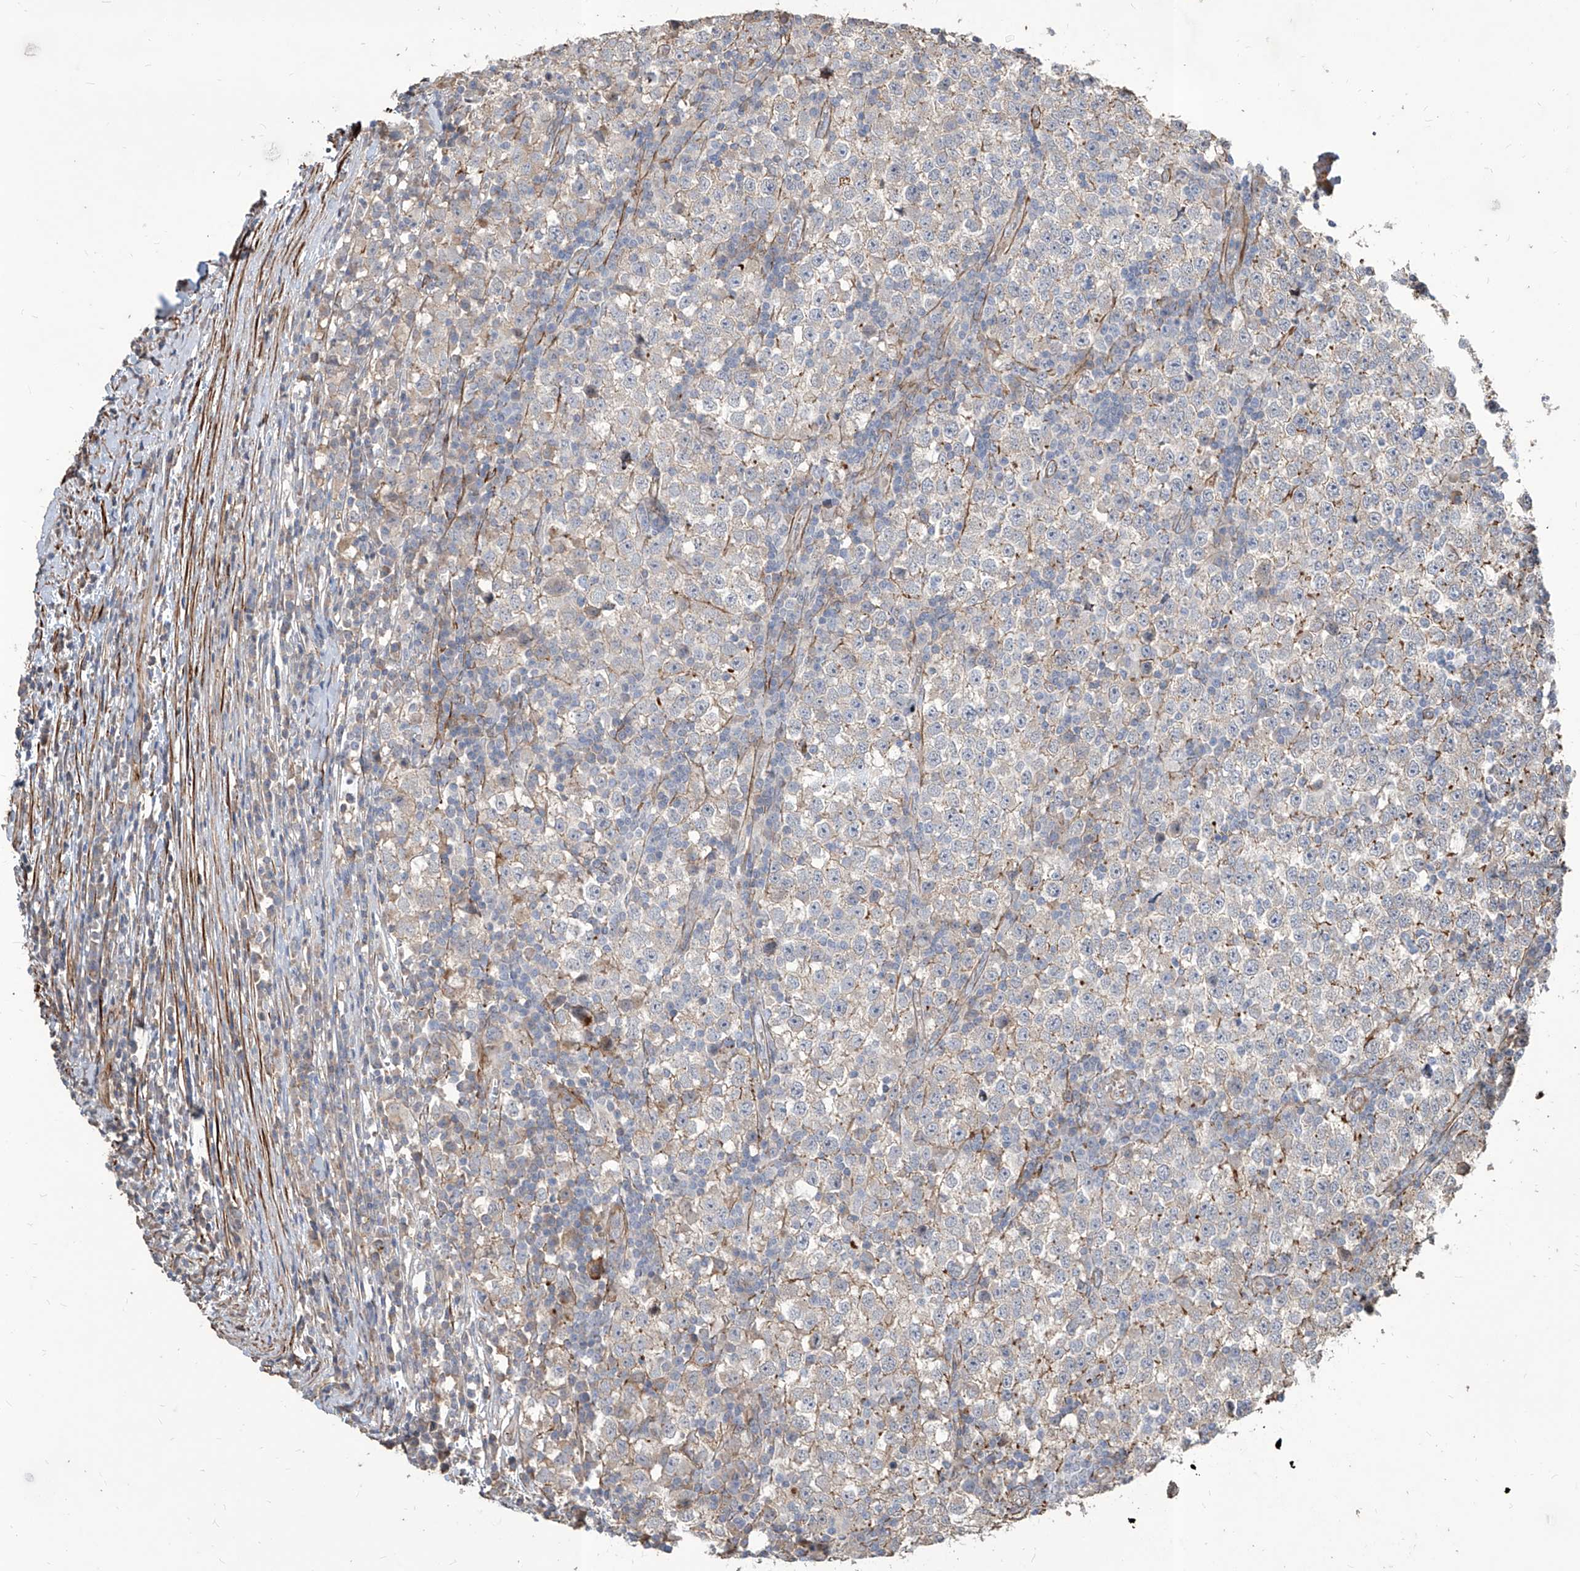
{"staining": {"intensity": "moderate", "quantity": "<25%", "location": "cytoplasmic/membranous"}, "tissue": "testis cancer", "cell_type": "Tumor cells", "image_type": "cancer", "snomed": [{"axis": "morphology", "description": "Seminoma, NOS"}, {"axis": "topography", "description": "Testis"}], "caption": "This image shows IHC staining of testis seminoma, with low moderate cytoplasmic/membranous expression in approximately <25% of tumor cells.", "gene": "FAM83B", "patient": {"sex": "male", "age": 65}}